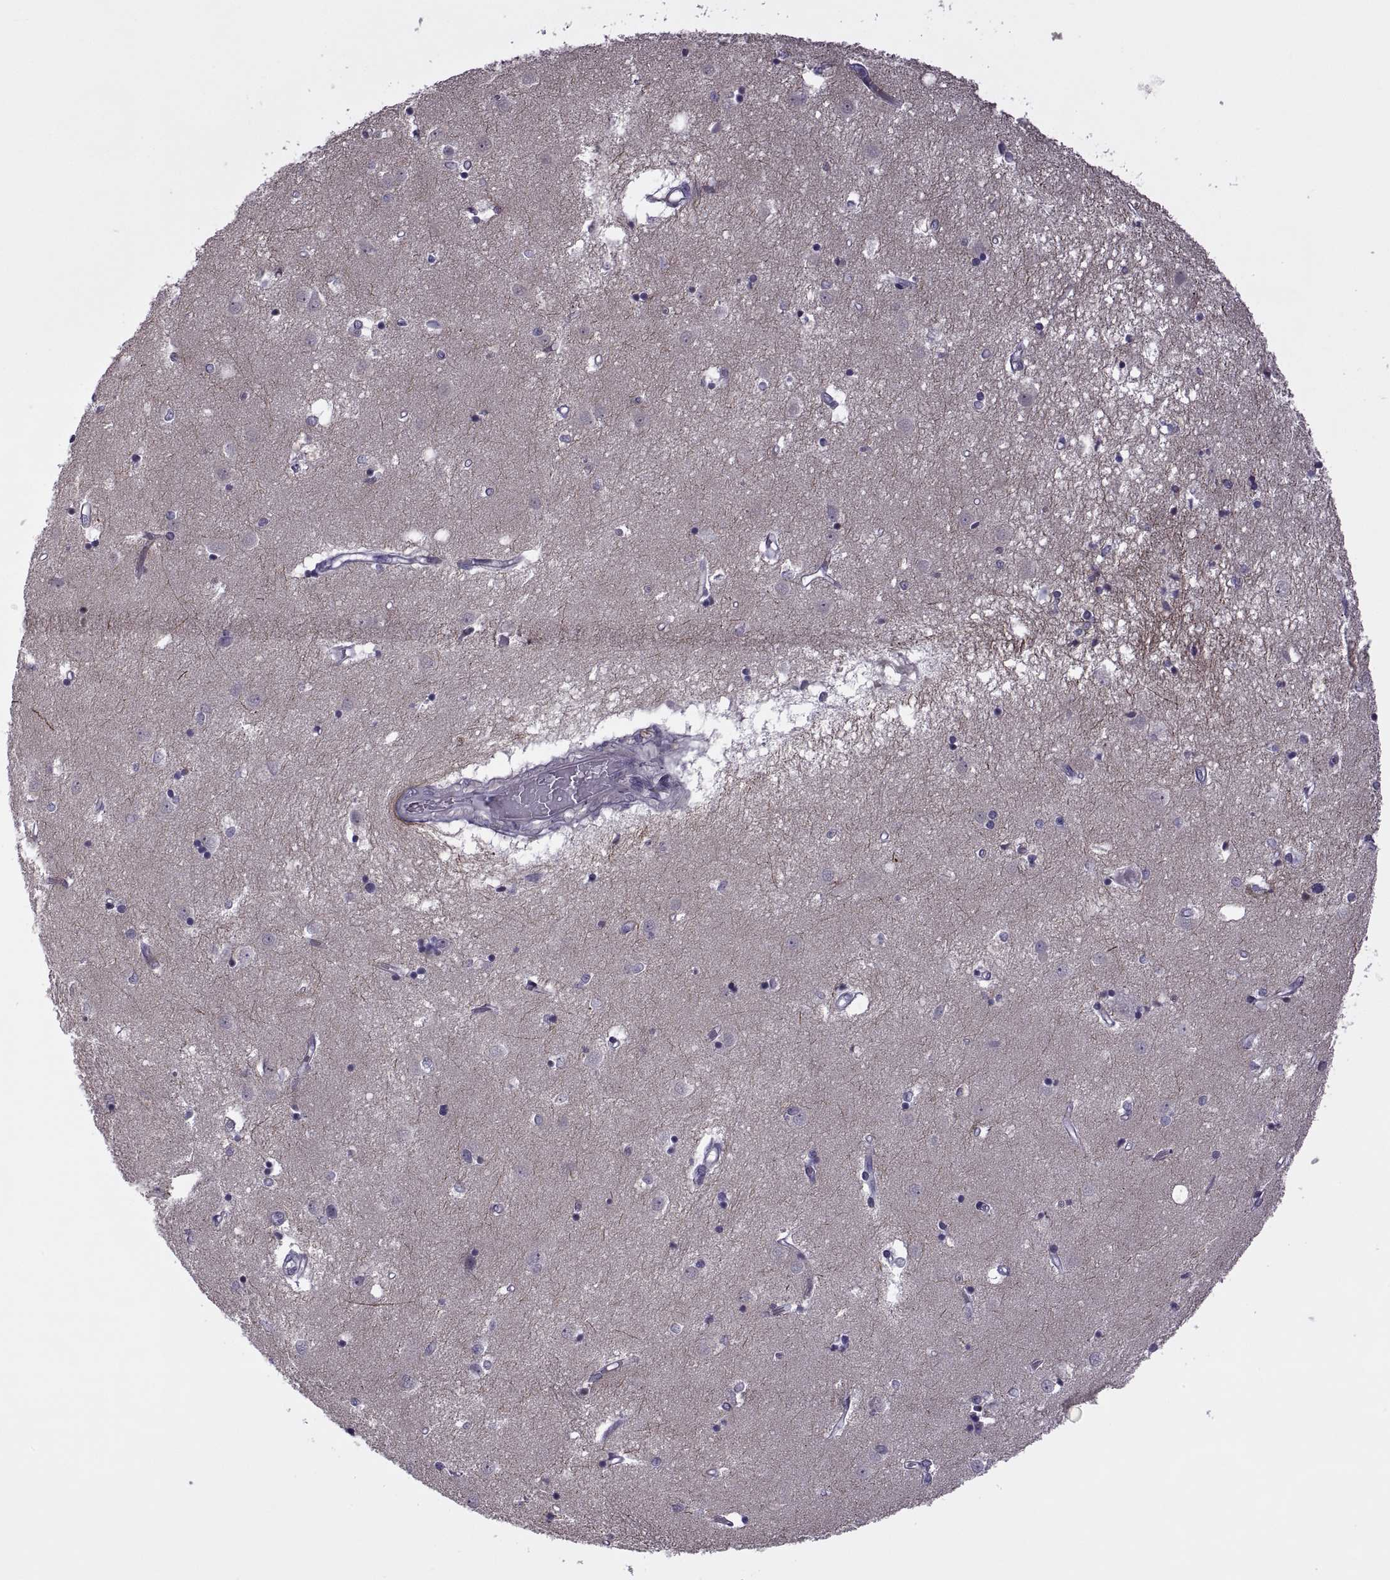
{"staining": {"intensity": "negative", "quantity": "none", "location": "none"}, "tissue": "caudate", "cell_type": "Glial cells", "image_type": "normal", "snomed": [{"axis": "morphology", "description": "Normal tissue, NOS"}, {"axis": "topography", "description": "Lateral ventricle wall"}], "caption": "High power microscopy micrograph of an immunohistochemistry (IHC) histopathology image of normal caudate, revealing no significant positivity in glial cells. The staining is performed using DAB brown chromogen with nuclei counter-stained in using hematoxylin.", "gene": "RIPK4", "patient": {"sex": "male", "age": 54}}